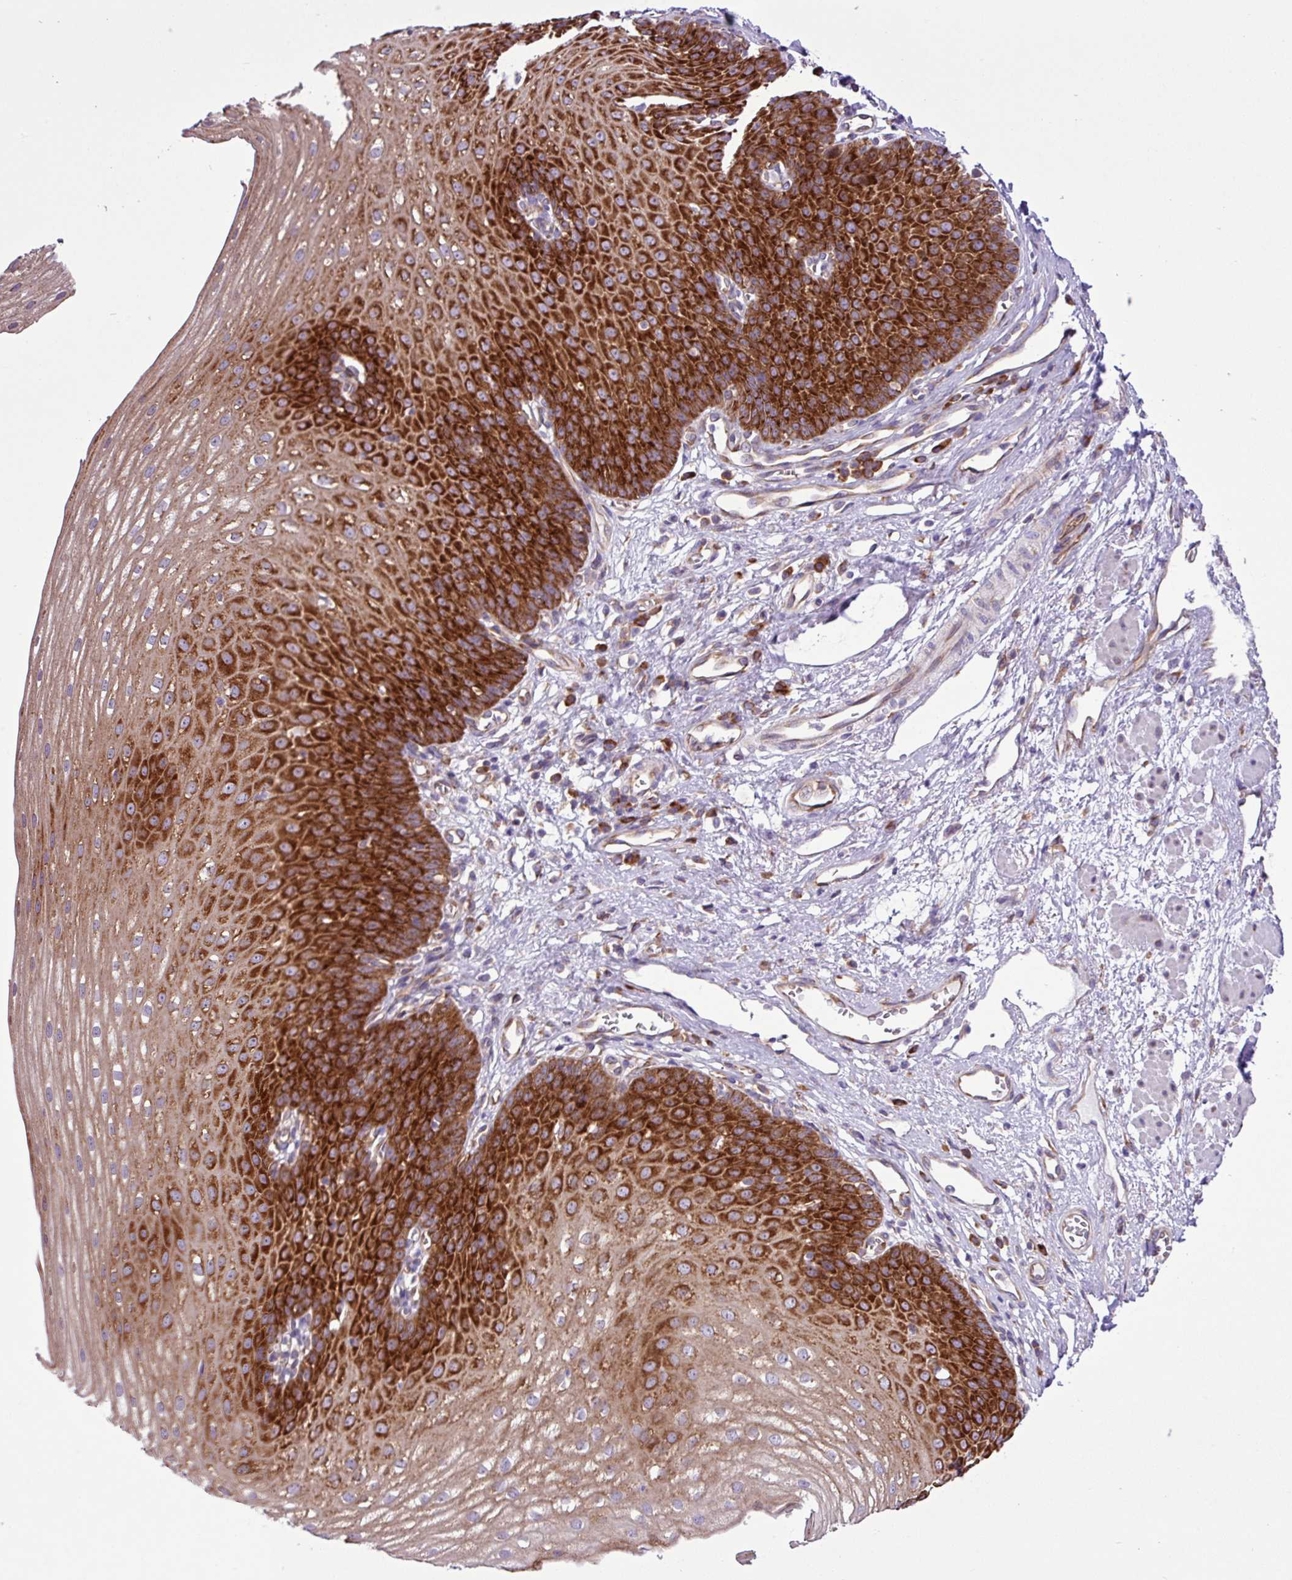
{"staining": {"intensity": "strong", "quantity": ">75%", "location": "cytoplasmic/membranous"}, "tissue": "esophagus", "cell_type": "Squamous epithelial cells", "image_type": "normal", "snomed": [{"axis": "morphology", "description": "Normal tissue, NOS"}, {"axis": "topography", "description": "Esophagus"}], "caption": "Immunohistochemical staining of unremarkable human esophagus shows high levels of strong cytoplasmic/membranous staining in about >75% of squamous epithelial cells.", "gene": "RPL13", "patient": {"sex": "male", "age": 71}}